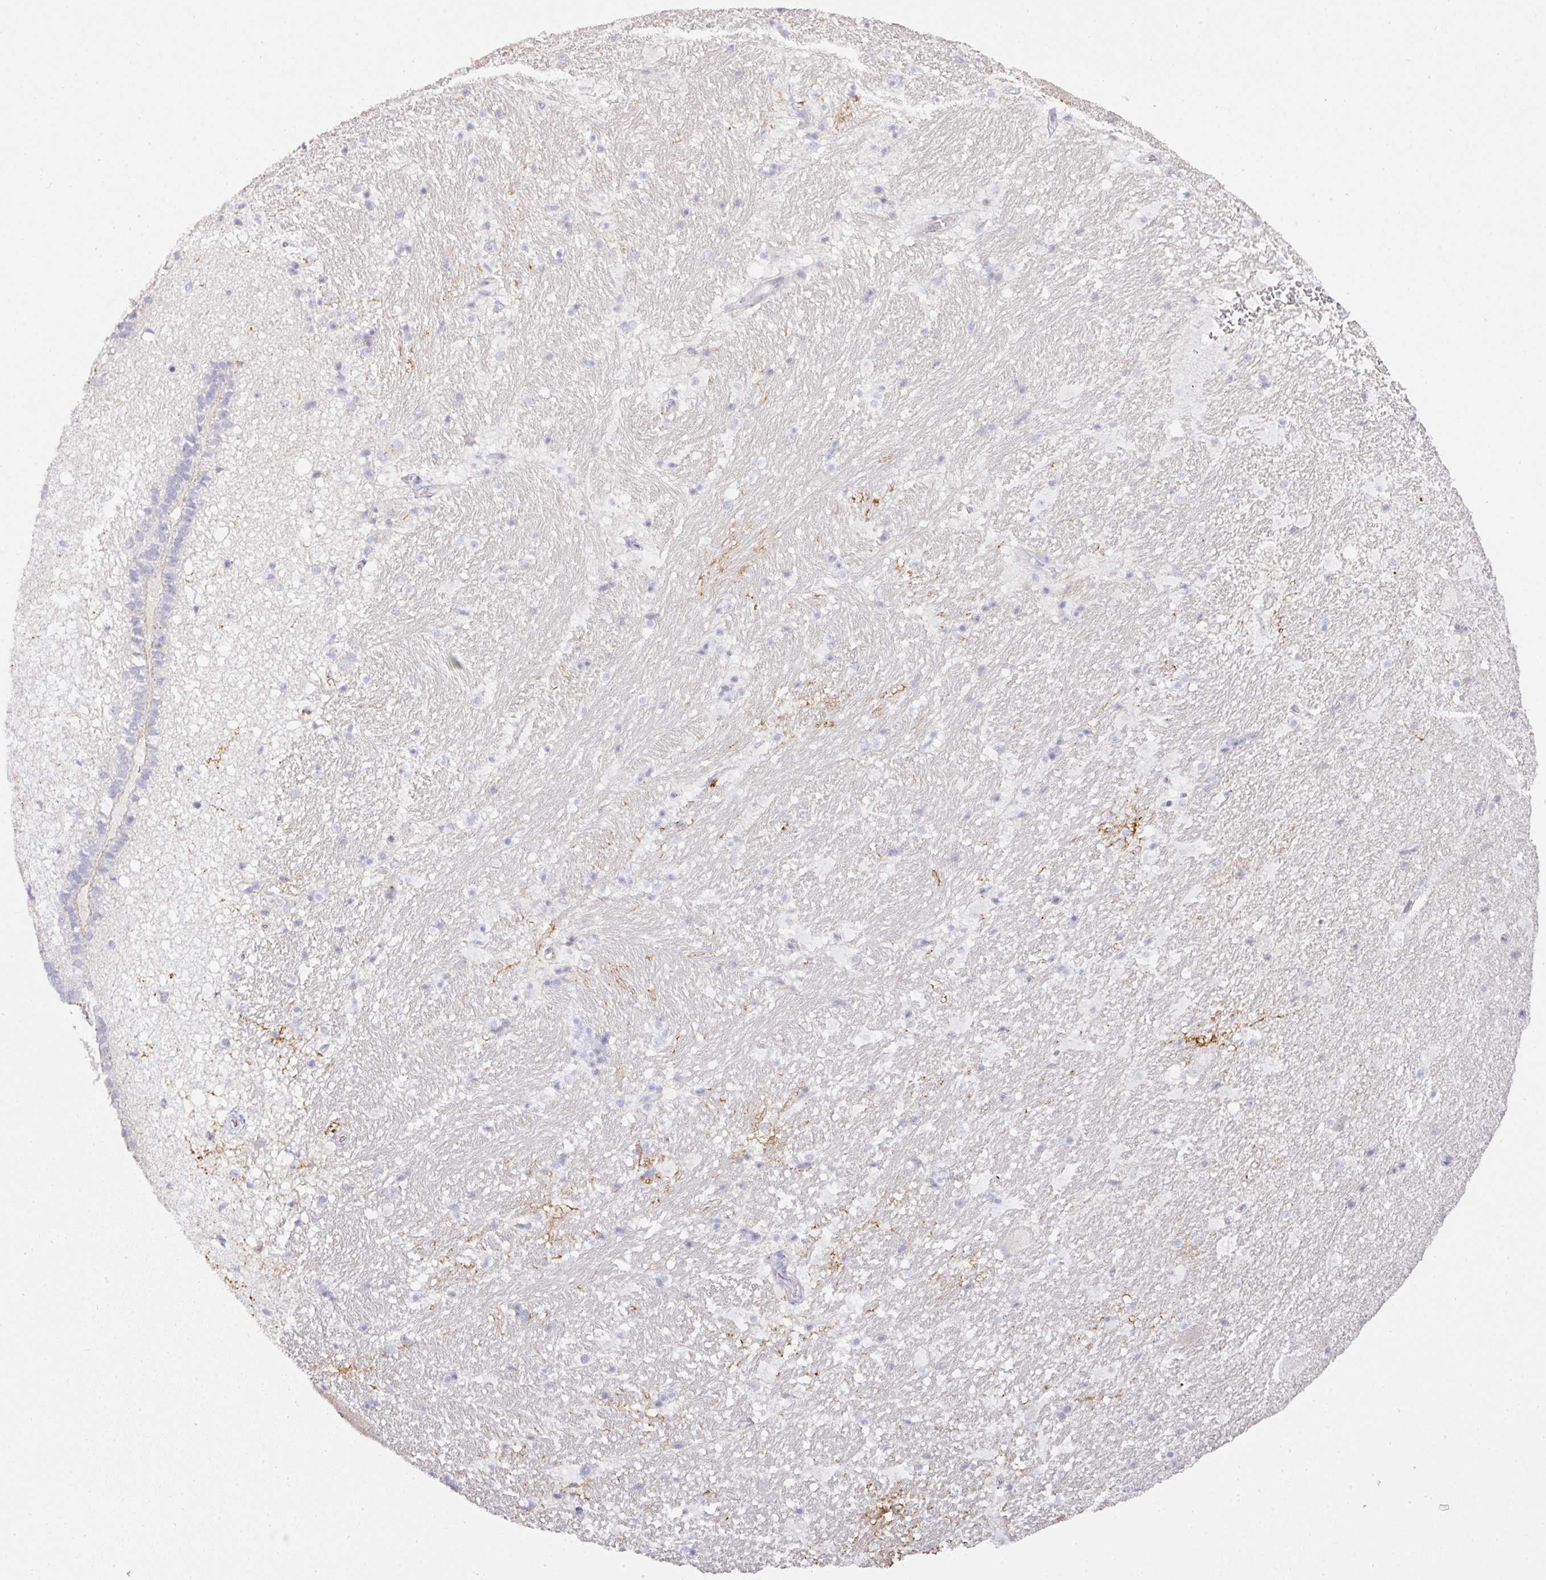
{"staining": {"intensity": "negative", "quantity": "none", "location": "none"}, "tissue": "hippocampus", "cell_type": "Glial cells", "image_type": "normal", "snomed": [{"axis": "morphology", "description": "Normal tissue, NOS"}, {"axis": "topography", "description": "Hippocampus"}], "caption": "Human hippocampus stained for a protein using IHC displays no expression in glial cells.", "gene": "HHEX", "patient": {"sex": "male", "age": 37}}